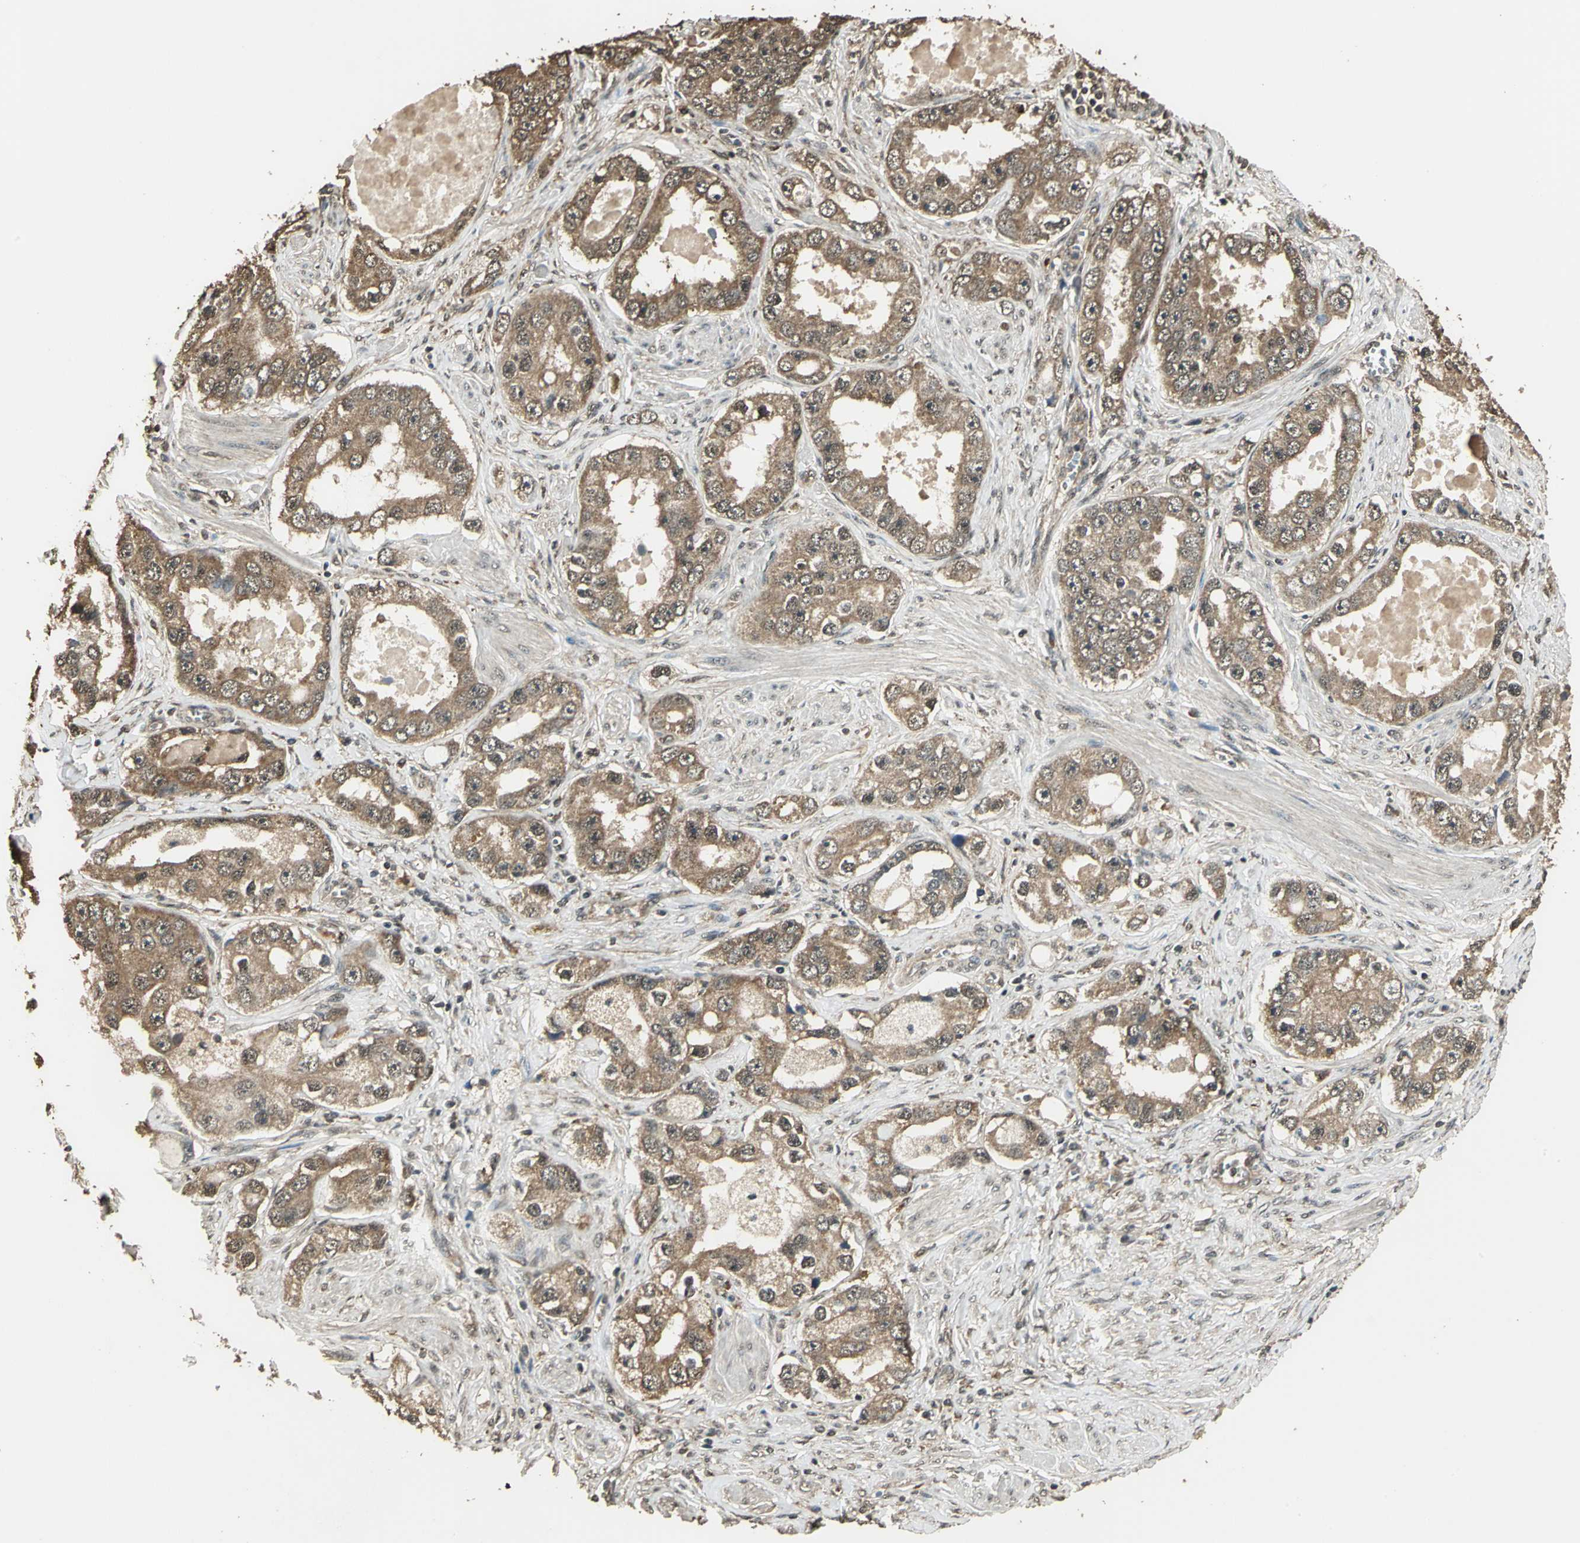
{"staining": {"intensity": "moderate", "quantity": ">75%", "location": "cytoplasmic/membranous"}, "tissue": "prostate cancer", "cell_type": "Tumor cells", "image_type": "cancer", "snomed": [{"axis": "morphology", "description": "Adenocarcinoma, High grade"}, {"axis": "topography", "description": "Prostate"}], "caption": "Immunohistochemistry (DAB) staining of prostate adenocarcinoma (high-grade) displays moderate cytoplasmic/membranous protein staining in about >75% of tumor cells.", "gene": "UCHL5", "patient": {"sex": "male", "age": 64}}